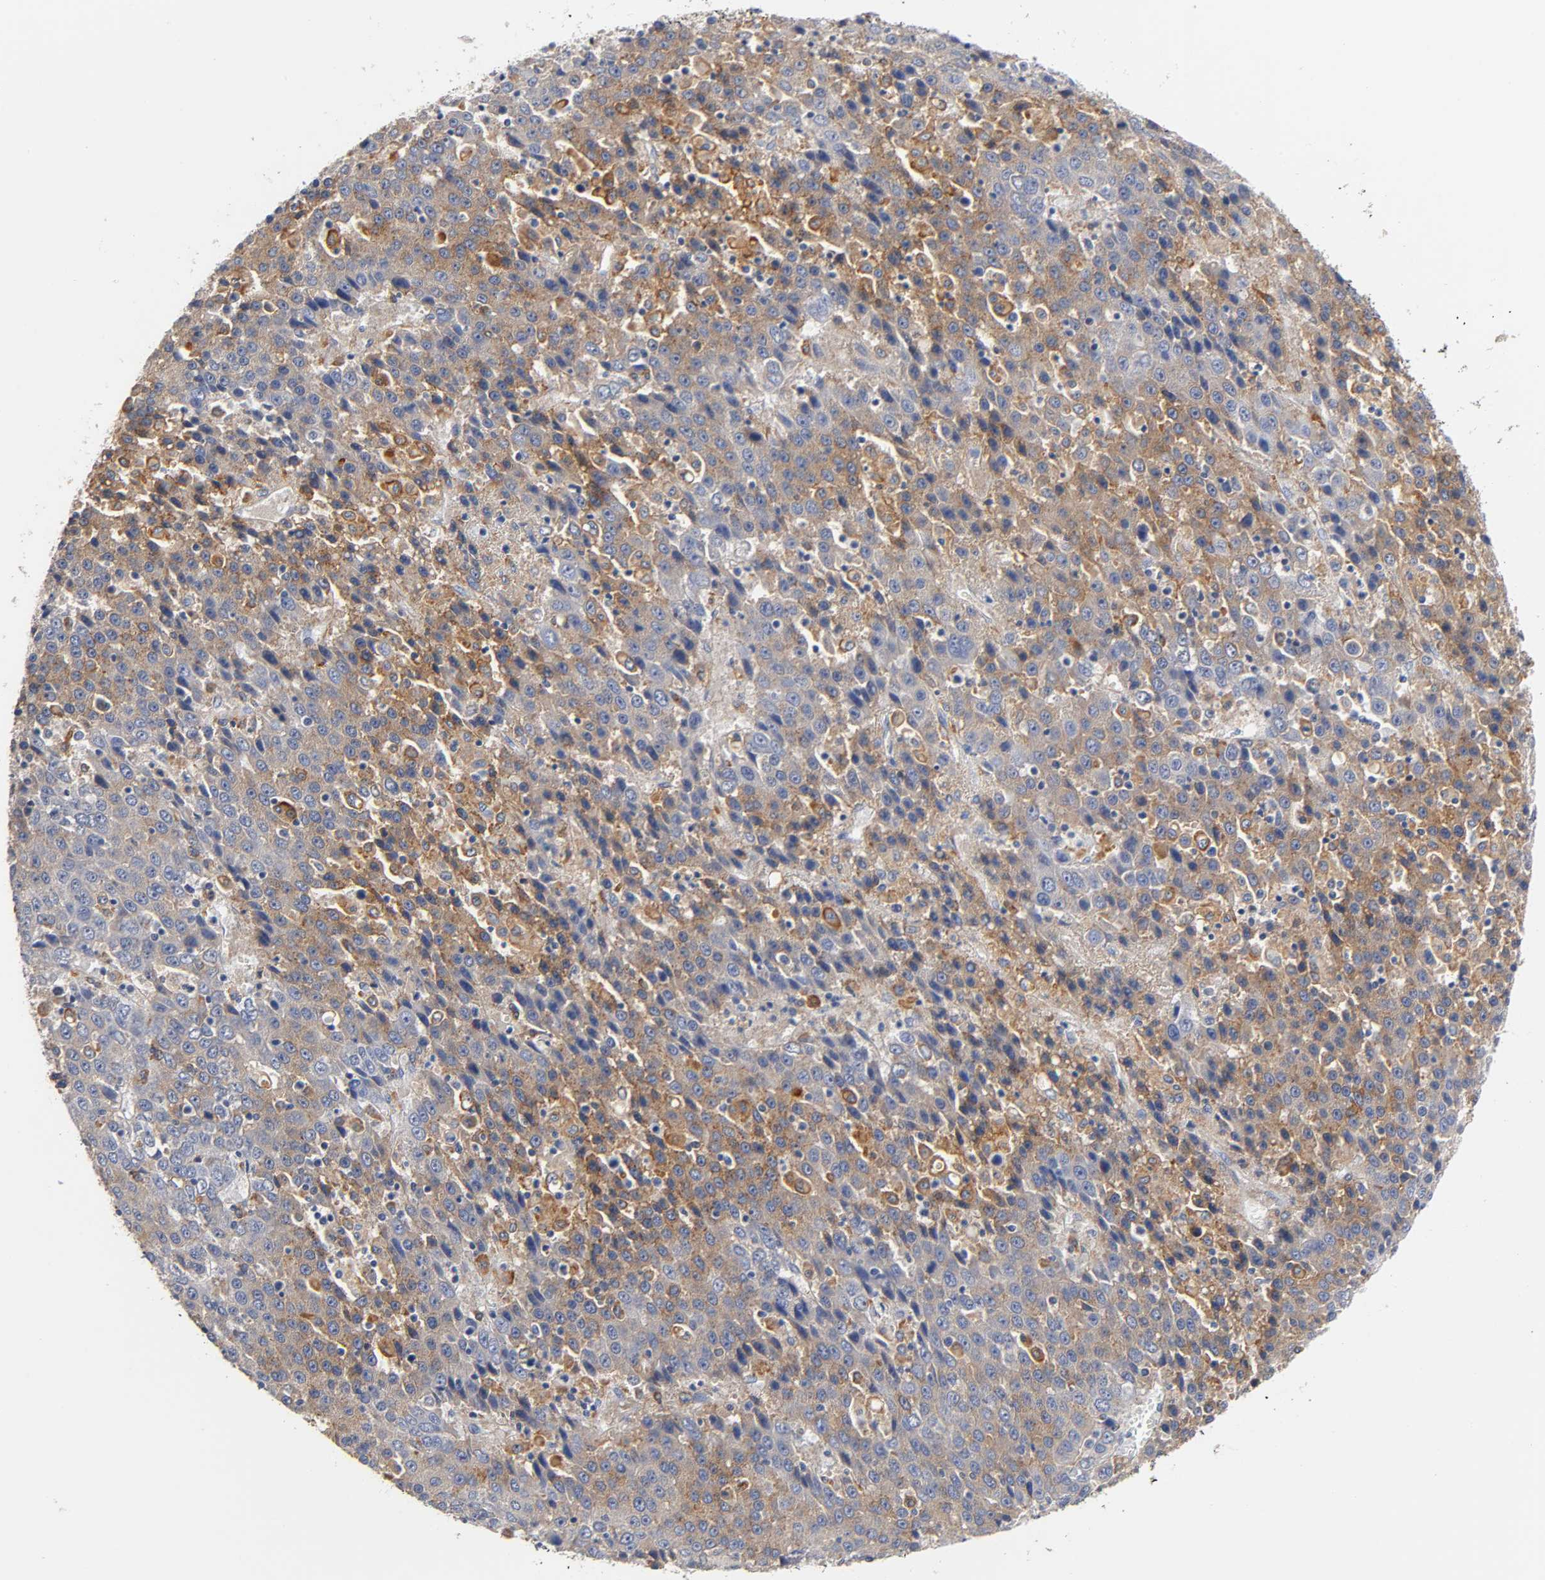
{"staining": {"intensity": "moderate", "quantity": ">75%", "location": "cytoplasmic/membranous"}, "tissue": "liver cancer", "cell_type": "Tumor cells", "image_type": "cancer", "snomed": [{"axis": "morphology", "description": "Carcinoma, Hepatocellular, NOS"}, {"axis": "topography", "description": "Liver"}], "caption": "DAB immunohistochemical staining of human liver hepatocellular carcinoma displays moderate cytoplasmic/membranous protein staining in about >75% of tumor cells.", "gene": "LRP1", "patient": {"sex": "female", "age": 53}}